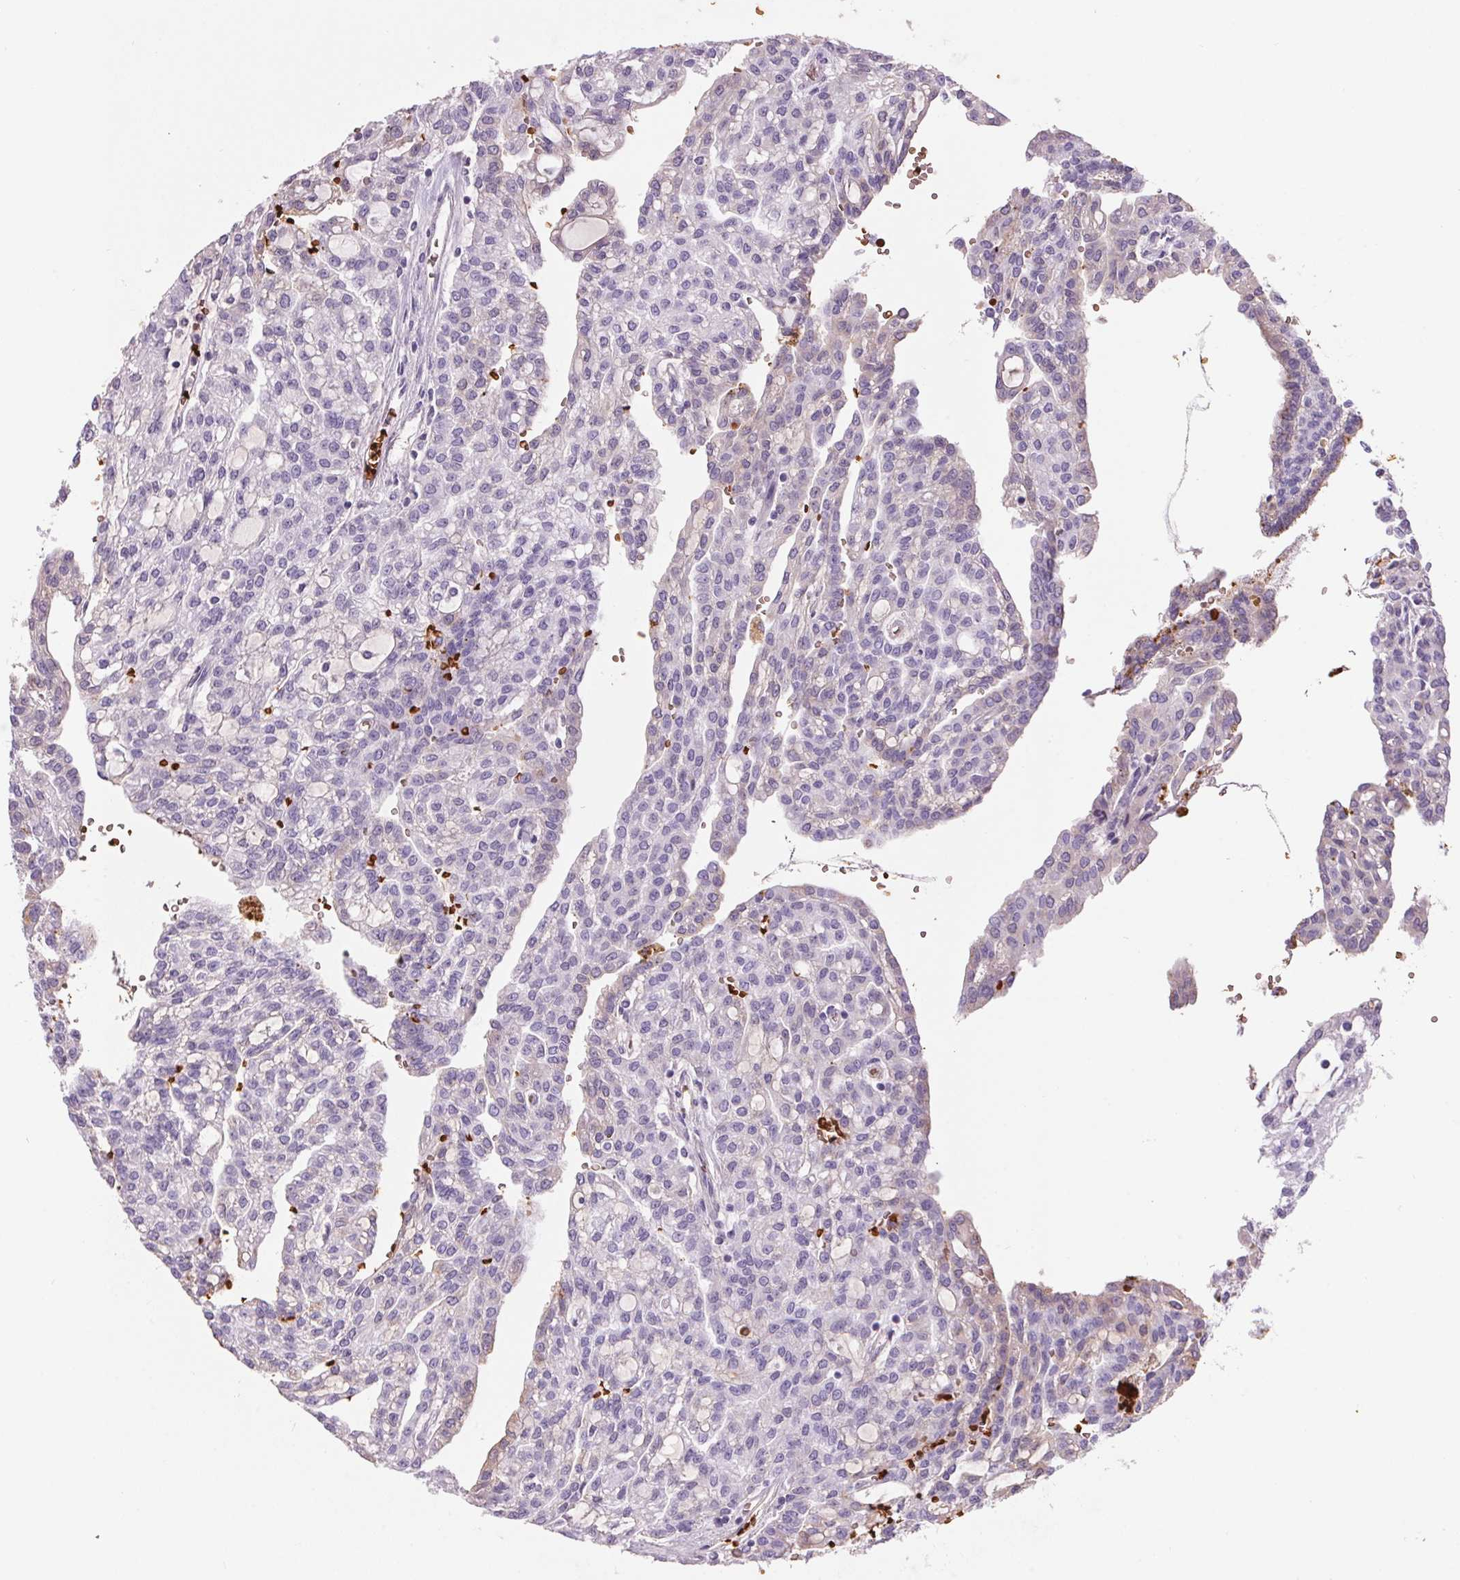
{"staining": {"intensity": "negative", "quantity": "none", "location": "none"}, "tissue": "renal cancer", "cell_type": "Tumor cells", "image_type": "cancer", "snomed": [{"axis": "morphology", "description": "Adenocarcinoma, NOS"}, {"axis": "topography", "description": "Kidney"}], "caption": "The histopathology image shows no staining of tumor cells in adenocarcinoma (renal). Brightfield microscopy of immunohistochemistry (IHC) stained with DAB (brown) and hematoxylin (blue), captured at high magnification.", "gene": "HBQ1", "patient": {"sex": "male", "age": 63}}